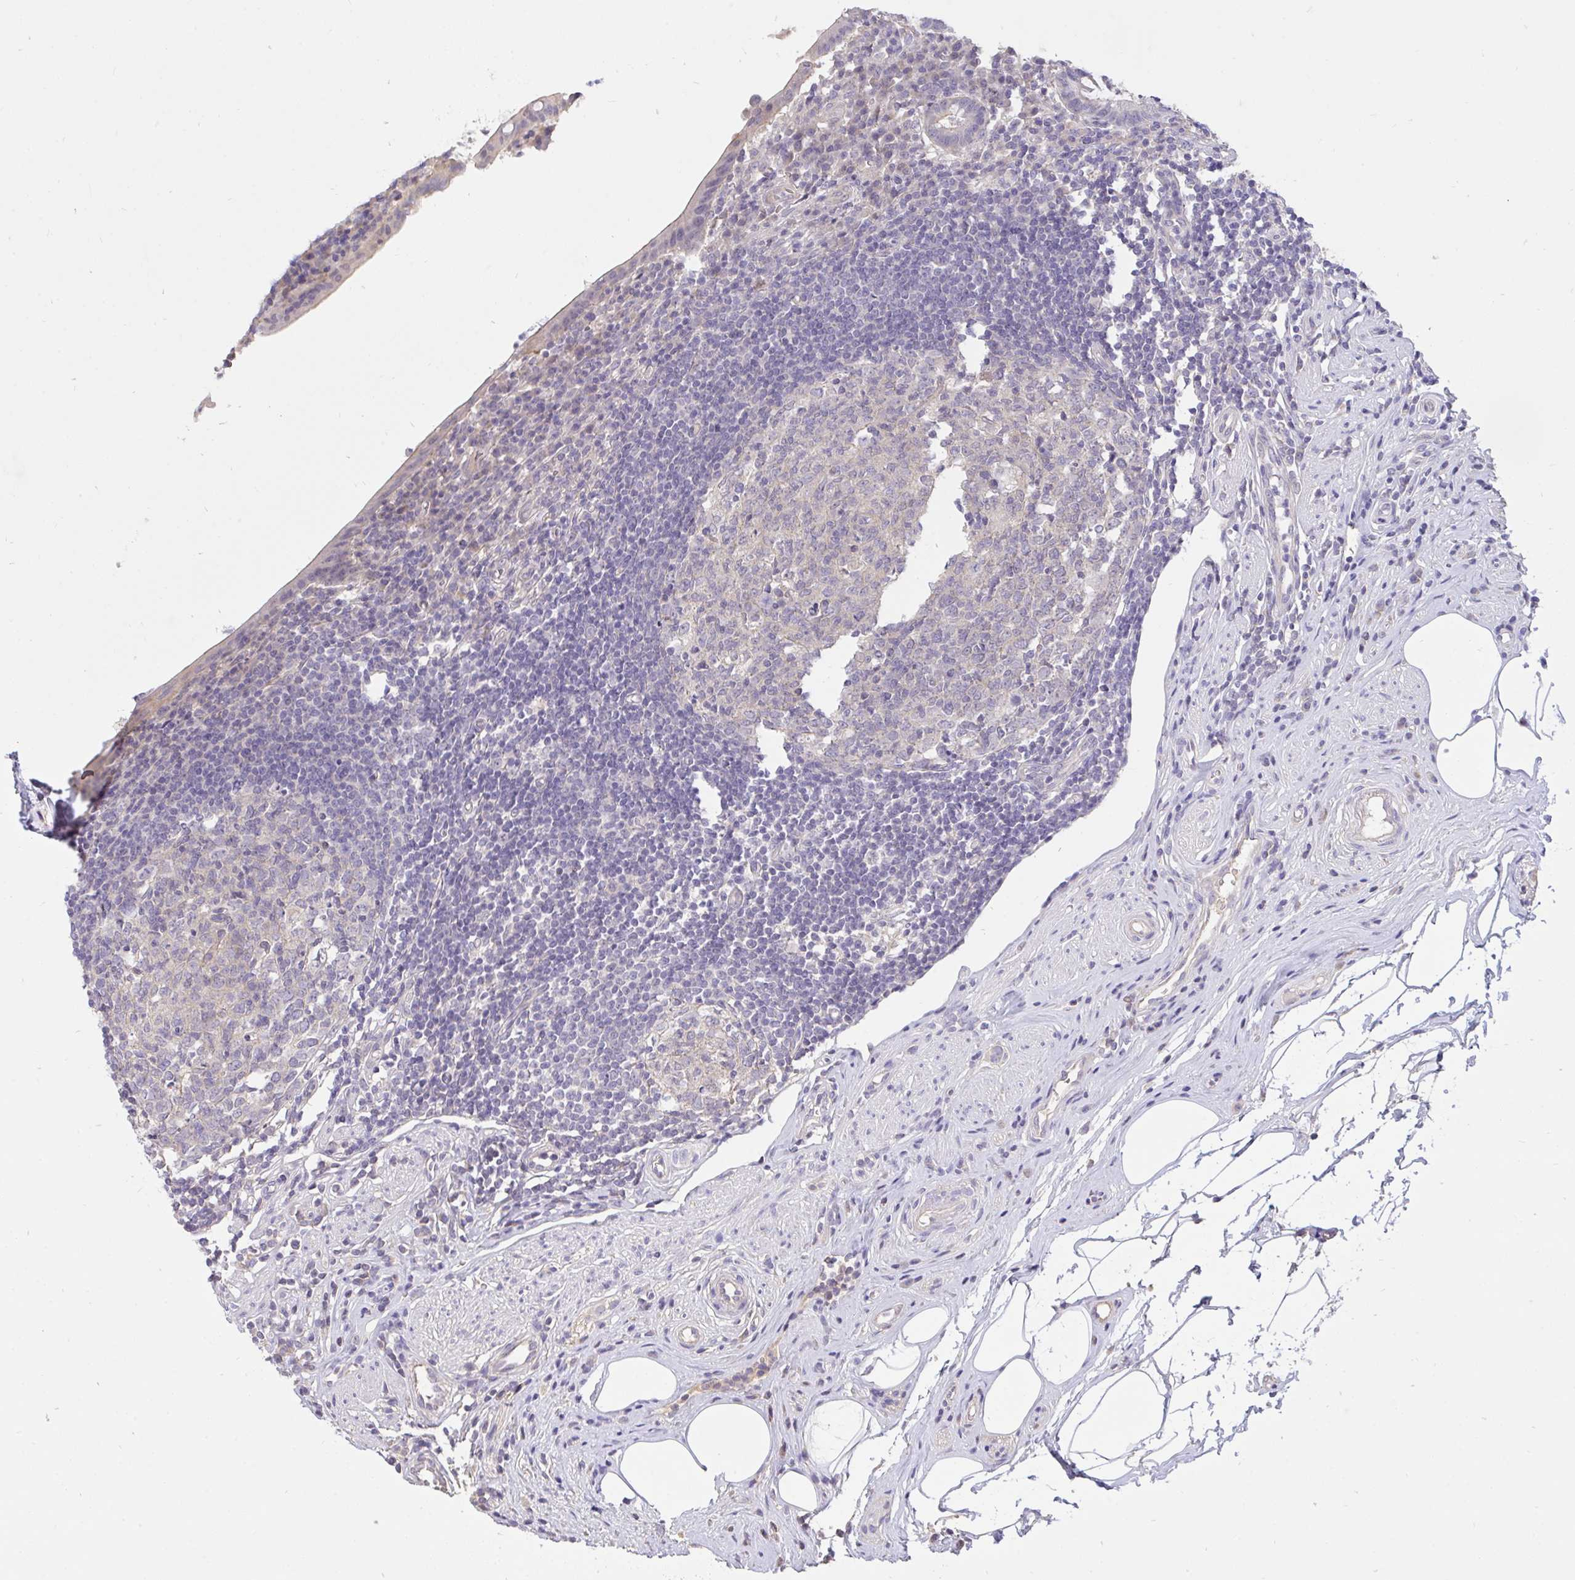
{"staining": {"intensity": "moderate", "quantity": "25%-75%", "location": "cytoplasmic/membranous"}, "tissue": "appendix", "cell_type": "Glandular cells", "image_type": "normal", "snomed": [{"axis": "morphology", "description": "Normal tissue, NOS"}, {"axis": "topography", "description": "Appendix"}], "caption": "Moderate cytoplasmic/membranous positivity for a protein is present in about 25%-75% of glandular cells of normal appendix using IHC.", "gene": "C19orf54", "patient": {"sex": "female", "age": 56}}